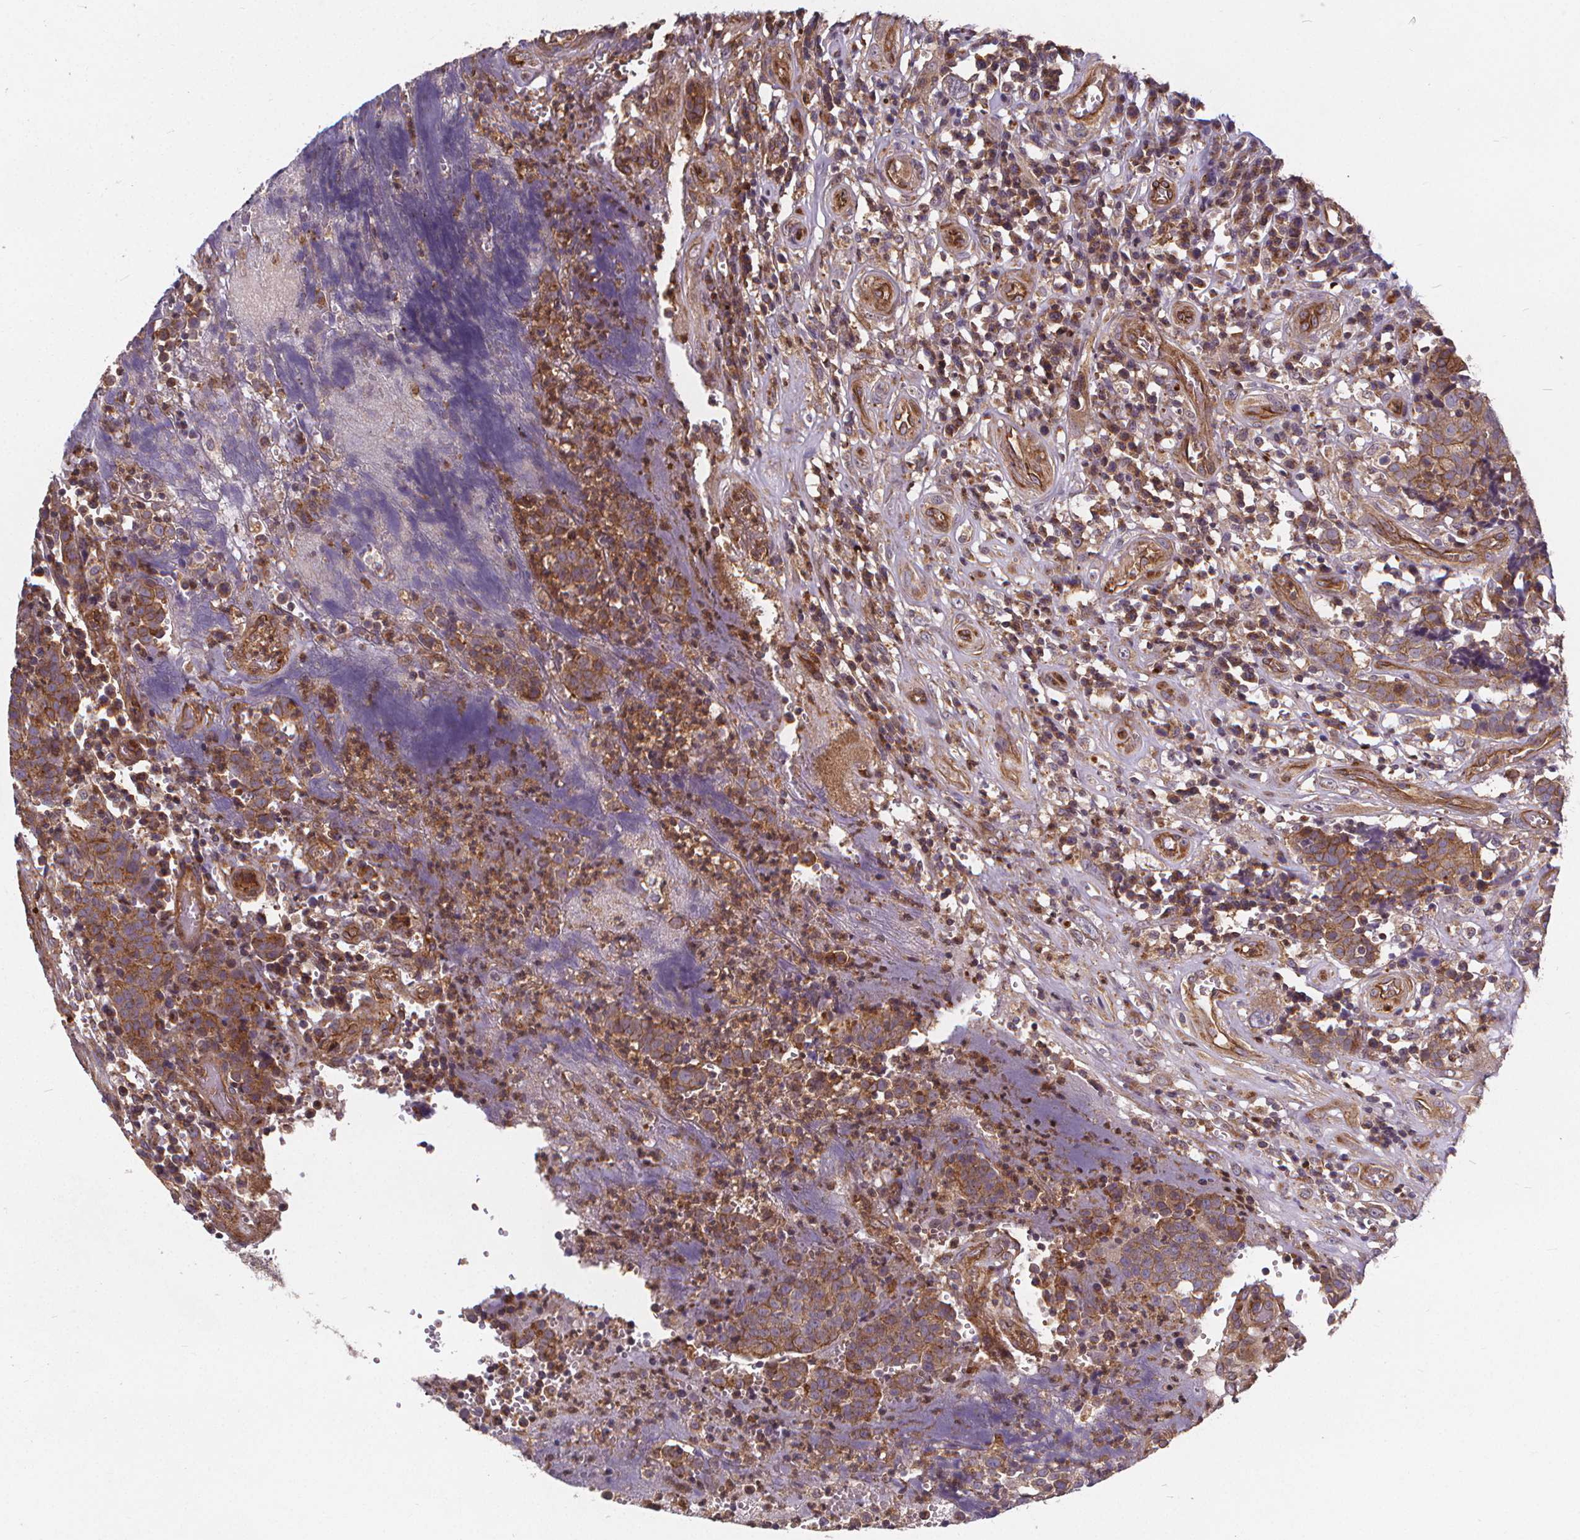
{"staining": {"intensity": "strong", "quantity": ">75%", "location": "cytoplasmic/membranous"}, "tissue": "prostate cancer", "cell_type": "Tumor cells", "image_type": "cancer", "snomed": [{"axis": "morphology", "description": "Adenocarcinoma, High grade"}, {"axis": "topography", "description": "Prostate and seminal vesicle, NOS"}], "caption": "Protein staining reveals strong cytoplasmic/membranous expression in about >75% of tumor cells in high-grade adenocarcinoma (prostate).", "gene": "CLINT1", "patient": {"sex": "male", "age": 60}}